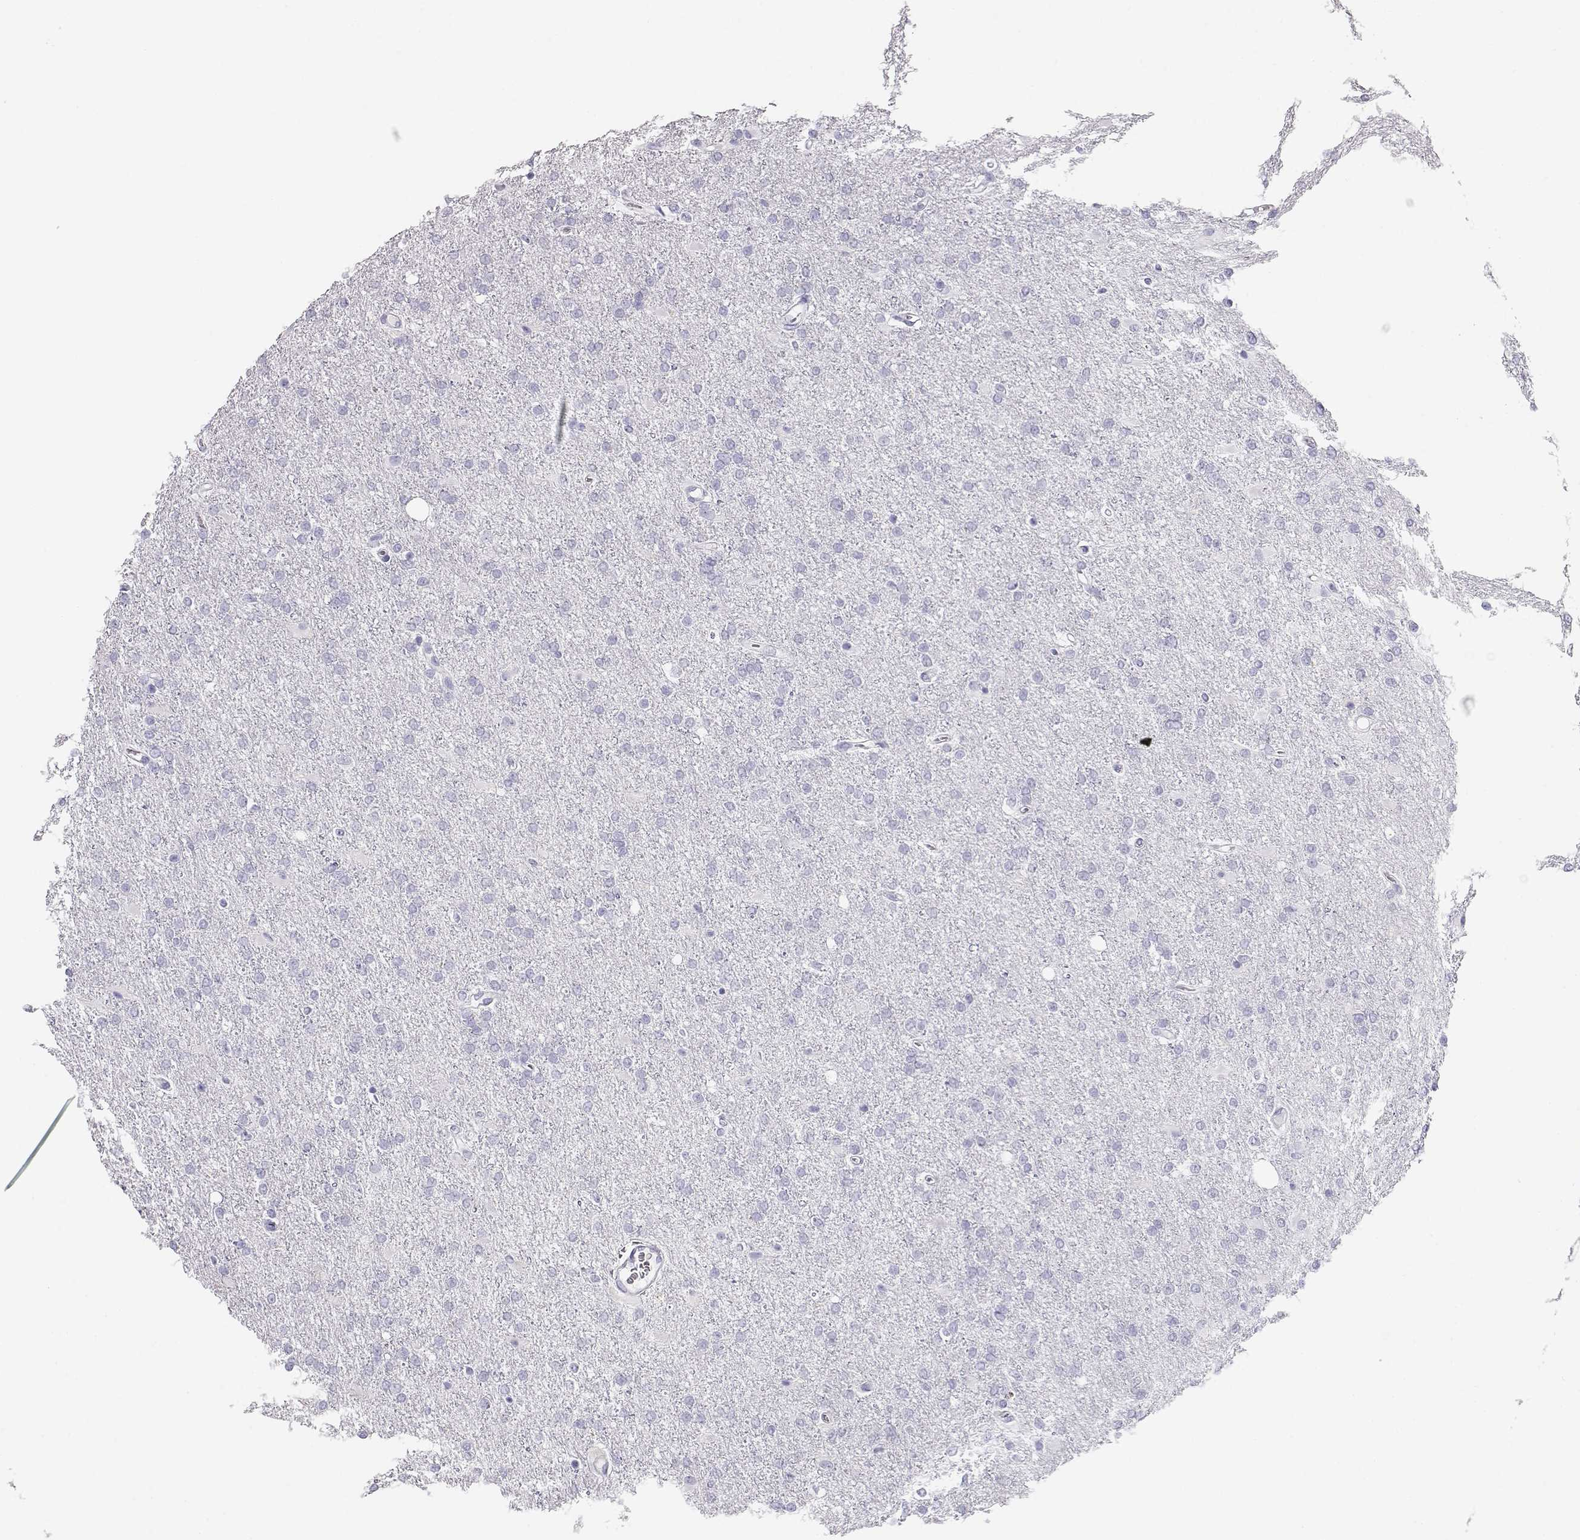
{"staining": {"intensity": "negative", "quantity": "none", "location": "none"}, "tissue": "glioma", "cell_type": "Tumor cells", "image_type": "cancer", "snomed": [{"axis": "morphology", "description": "Glioma, malignant, High grade"}, {"axis": "topography", "description": "Cerebral cortex"}], "caption": "A histopathology image of glioma stained for a protein reveals no brown staining in tumor cells. (Stains: DAB immunohistochemistry with hematoxylin counter stain, Microscopy: brightfield microscopy at high magnification).", "gene": "MAGEC1", "patient": {"sex": "male", "age": 70}}